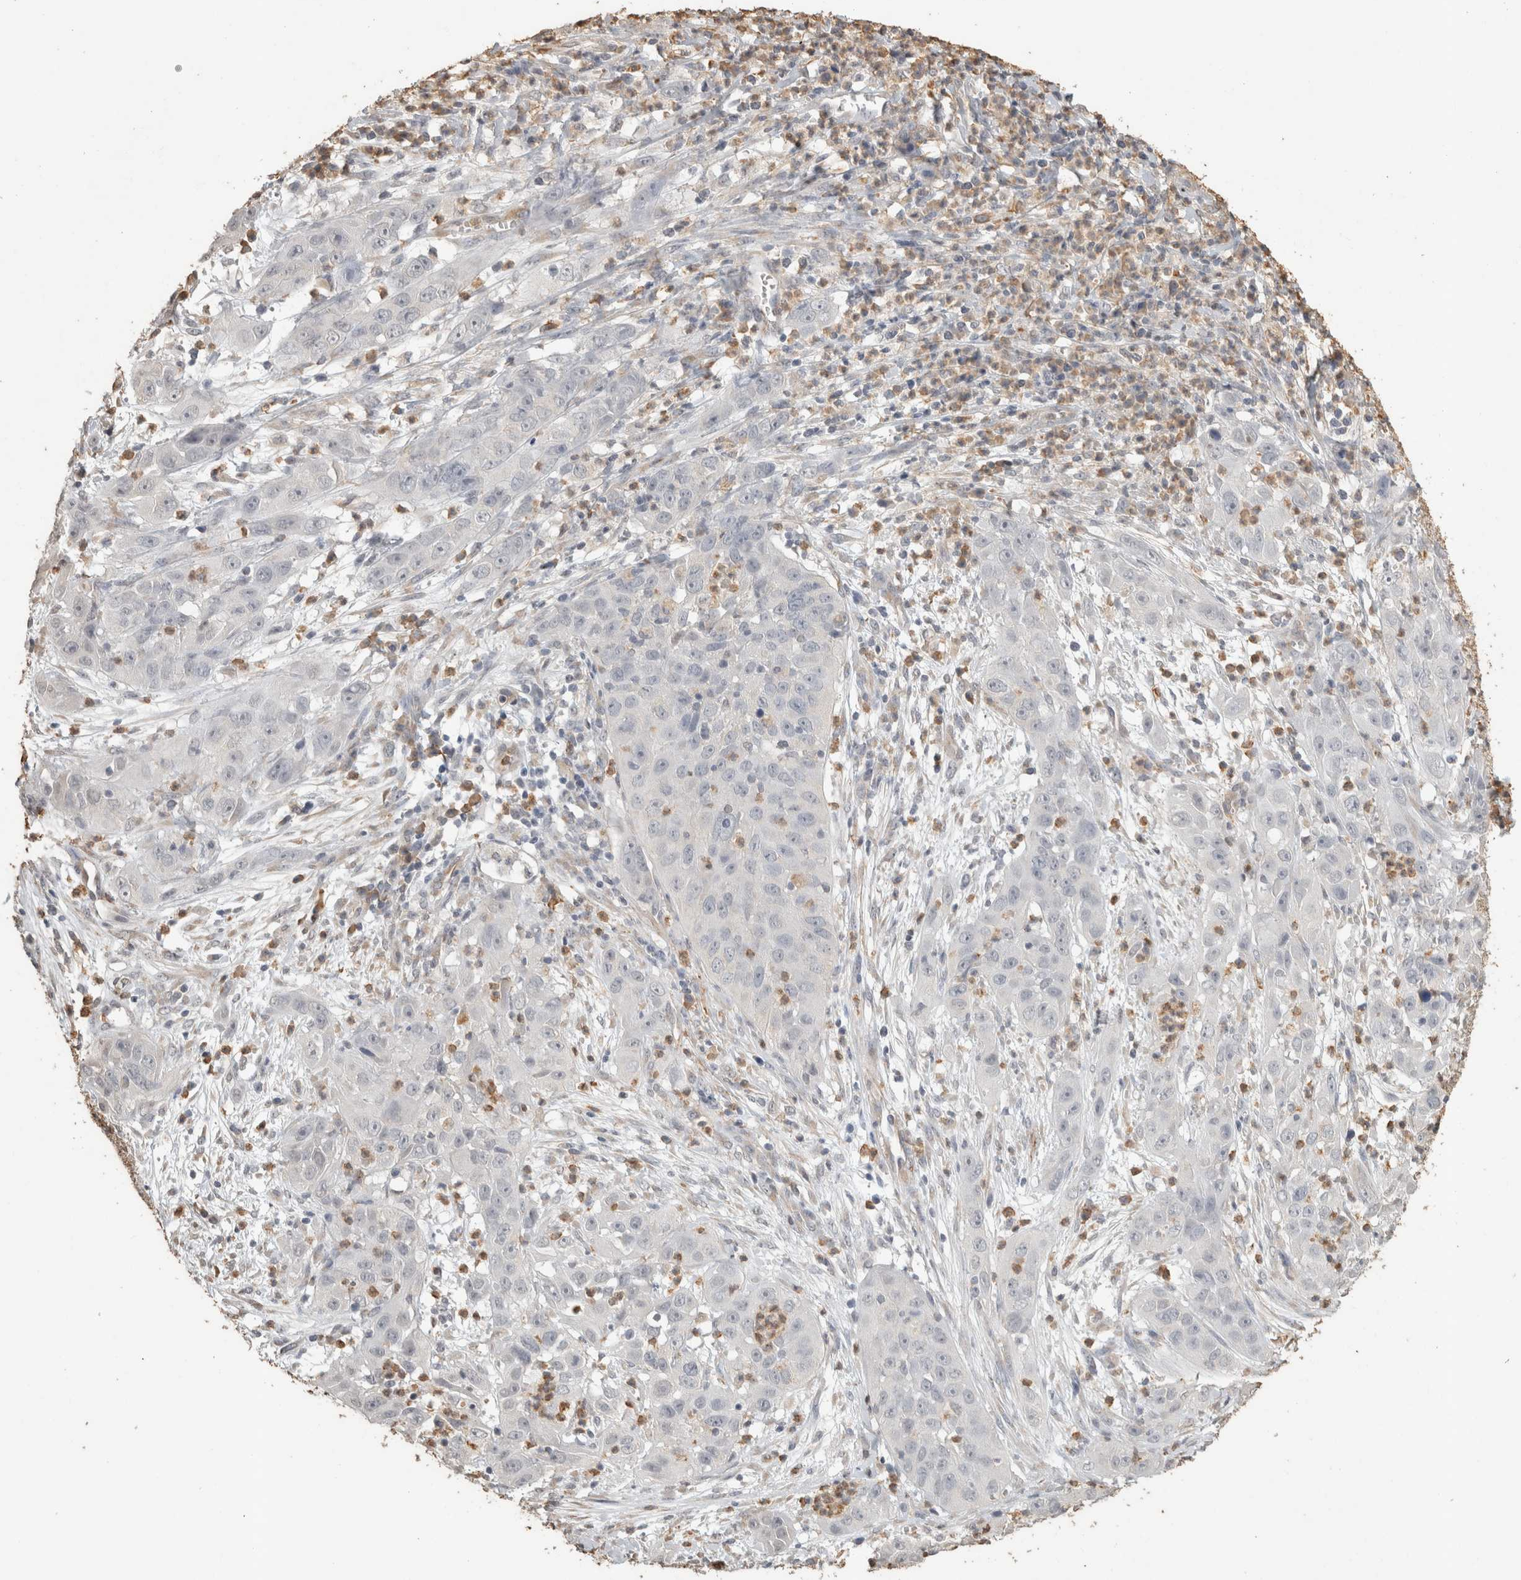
{"staining": {"intensity": "negative", "quantity": "none", "location": "none"}, "tissue": "cervical cancer", "cell_type": "Tumor cells", "image_type": "cancer", "snomed": [{"axis": "morphology", "description": "Squamous cell carcinoma, NOS"}, {"axis": "topography", "description": "Cervix"}], "caption": "Immunohistochemistry of squamous cell carcinoma (cervical) demonstrates no expression in tumor cells.", "gene": "REPS2", "patient": {"sex": "female", "age": 32}}